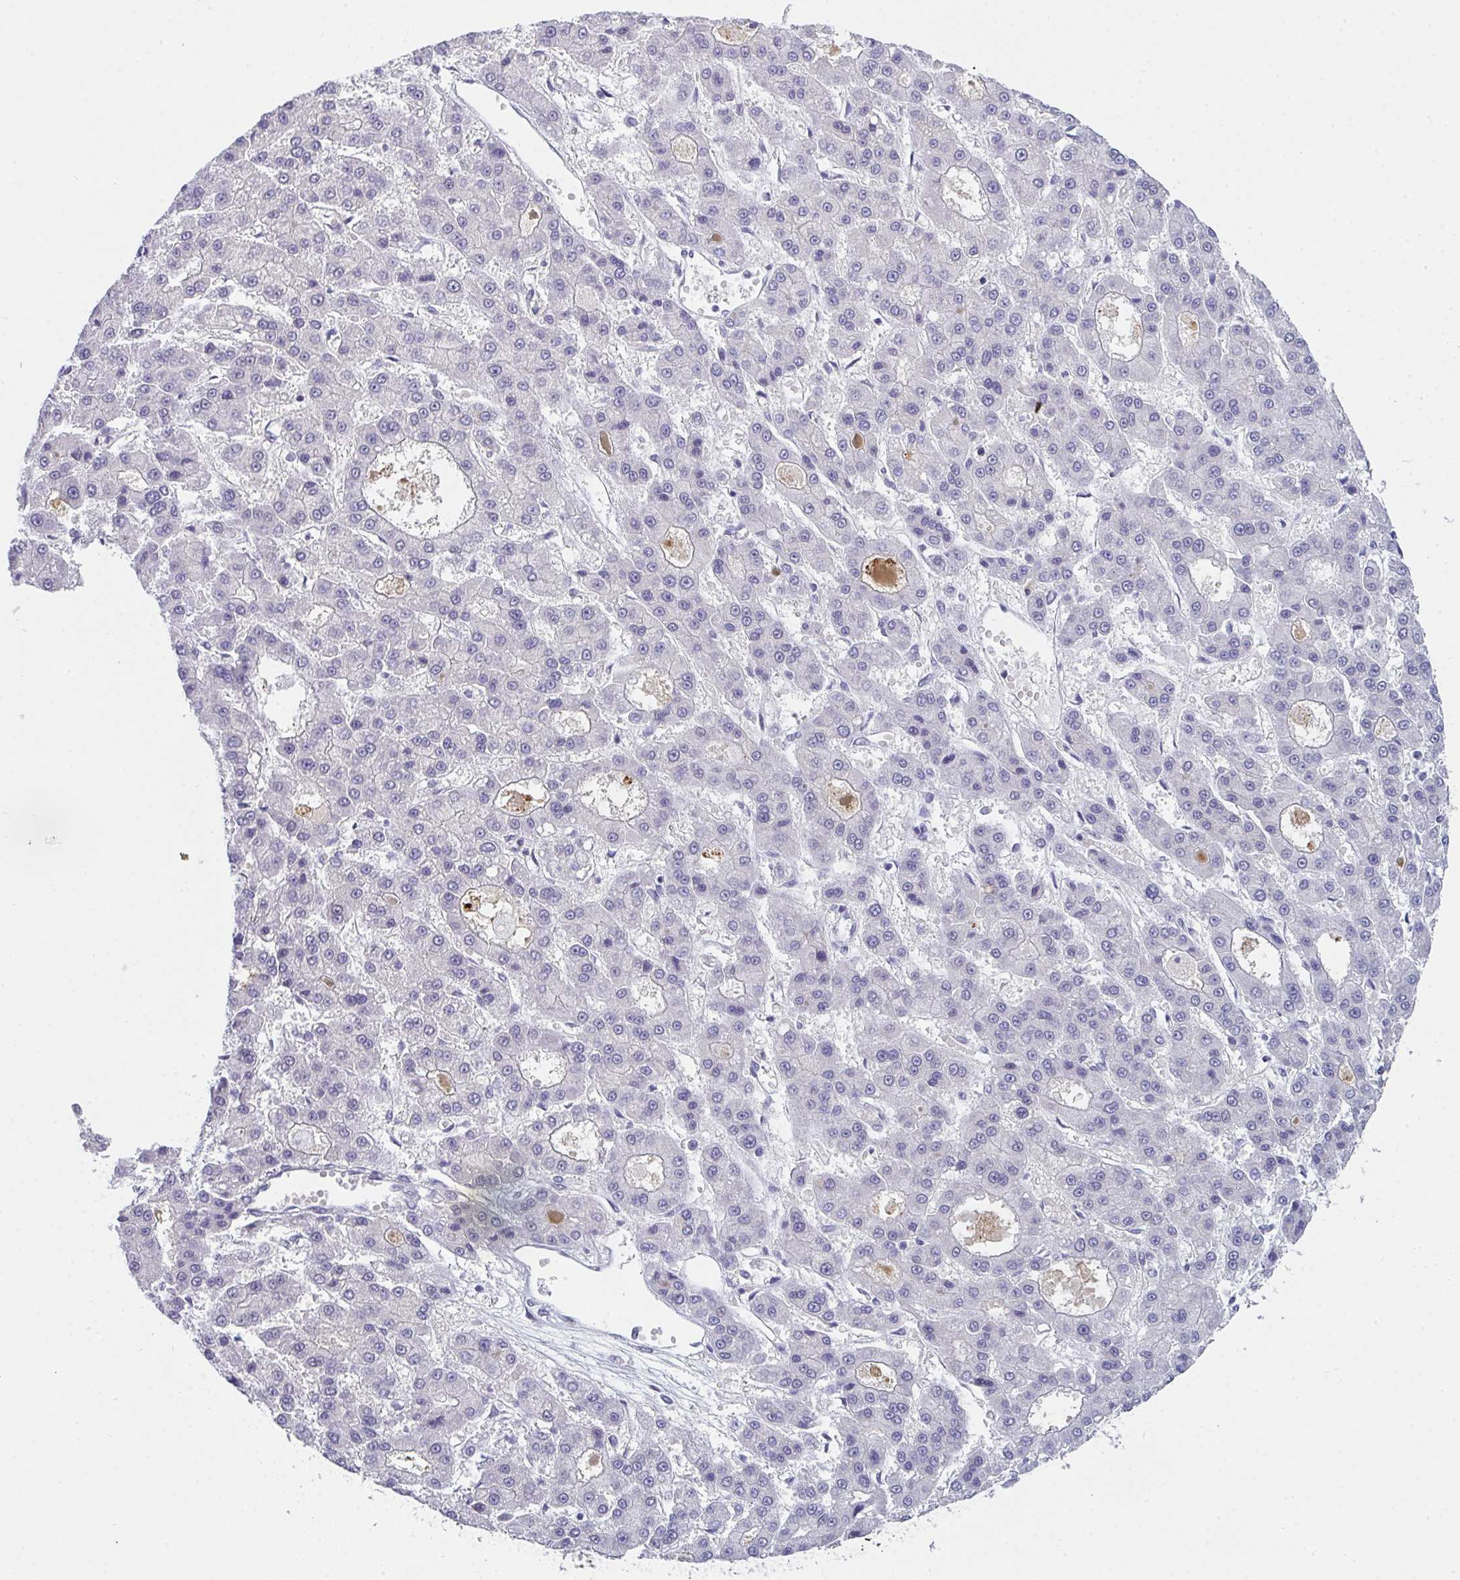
{"staining": {"intensity": "negative", "quantity": "none", "location": "none"}, "tissue": "liver cancer", "cell_type": "Tumor cells", "image_type": "cancer", "snomed": [{"axis": "morphology", "description": "Carcinoma, Hepatocellular, NOS"}, {"axis": "topography", "description": "Liver"}], "caption": "DAB immunohistochemical staining of human liver hepatocellular carcinoma reveals no significant staining in tumor cells.", "gene": "TNMD", "patient": {"sex": "male", "age": 70}}